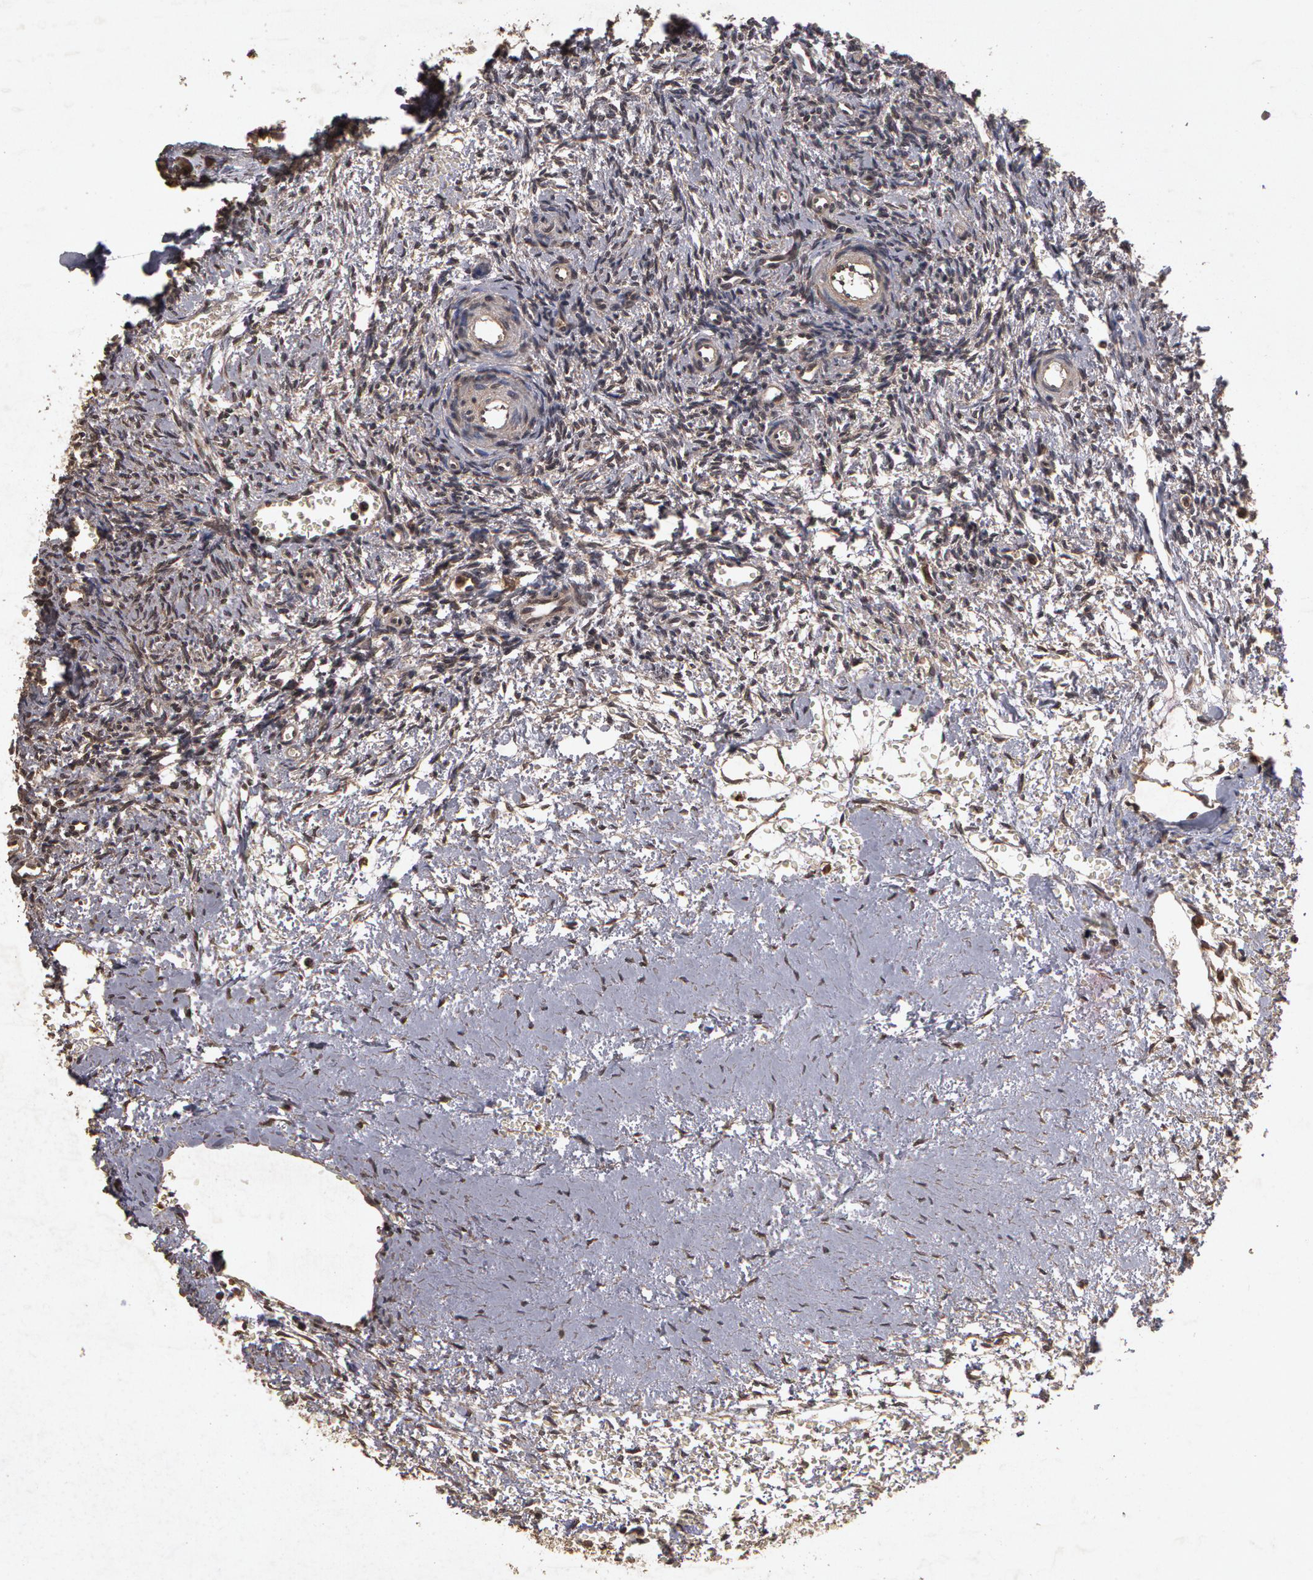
{"staining": {"intensity": "weak", "quantity": ">75%", "location": "cytoplasmic/membranous"}, "tissue": "ovary", "cell_type": "Follicle cells", "image_type": "normal", "snomed": [{"axis": "morphology", "description": "Normal tissue, NOS"}, {"axis": "topography", "description": "Ovary"}], "caption": "Immunohistochemical staining of unremarkable ovary displays weak cytoplasmic/membranous protein positivity in about >75% of follicle cells. (DAB IHC with brightfield microscopy, high magnification).", "gene": "CALR", "patient": {"sex": "female", "age": 39}}